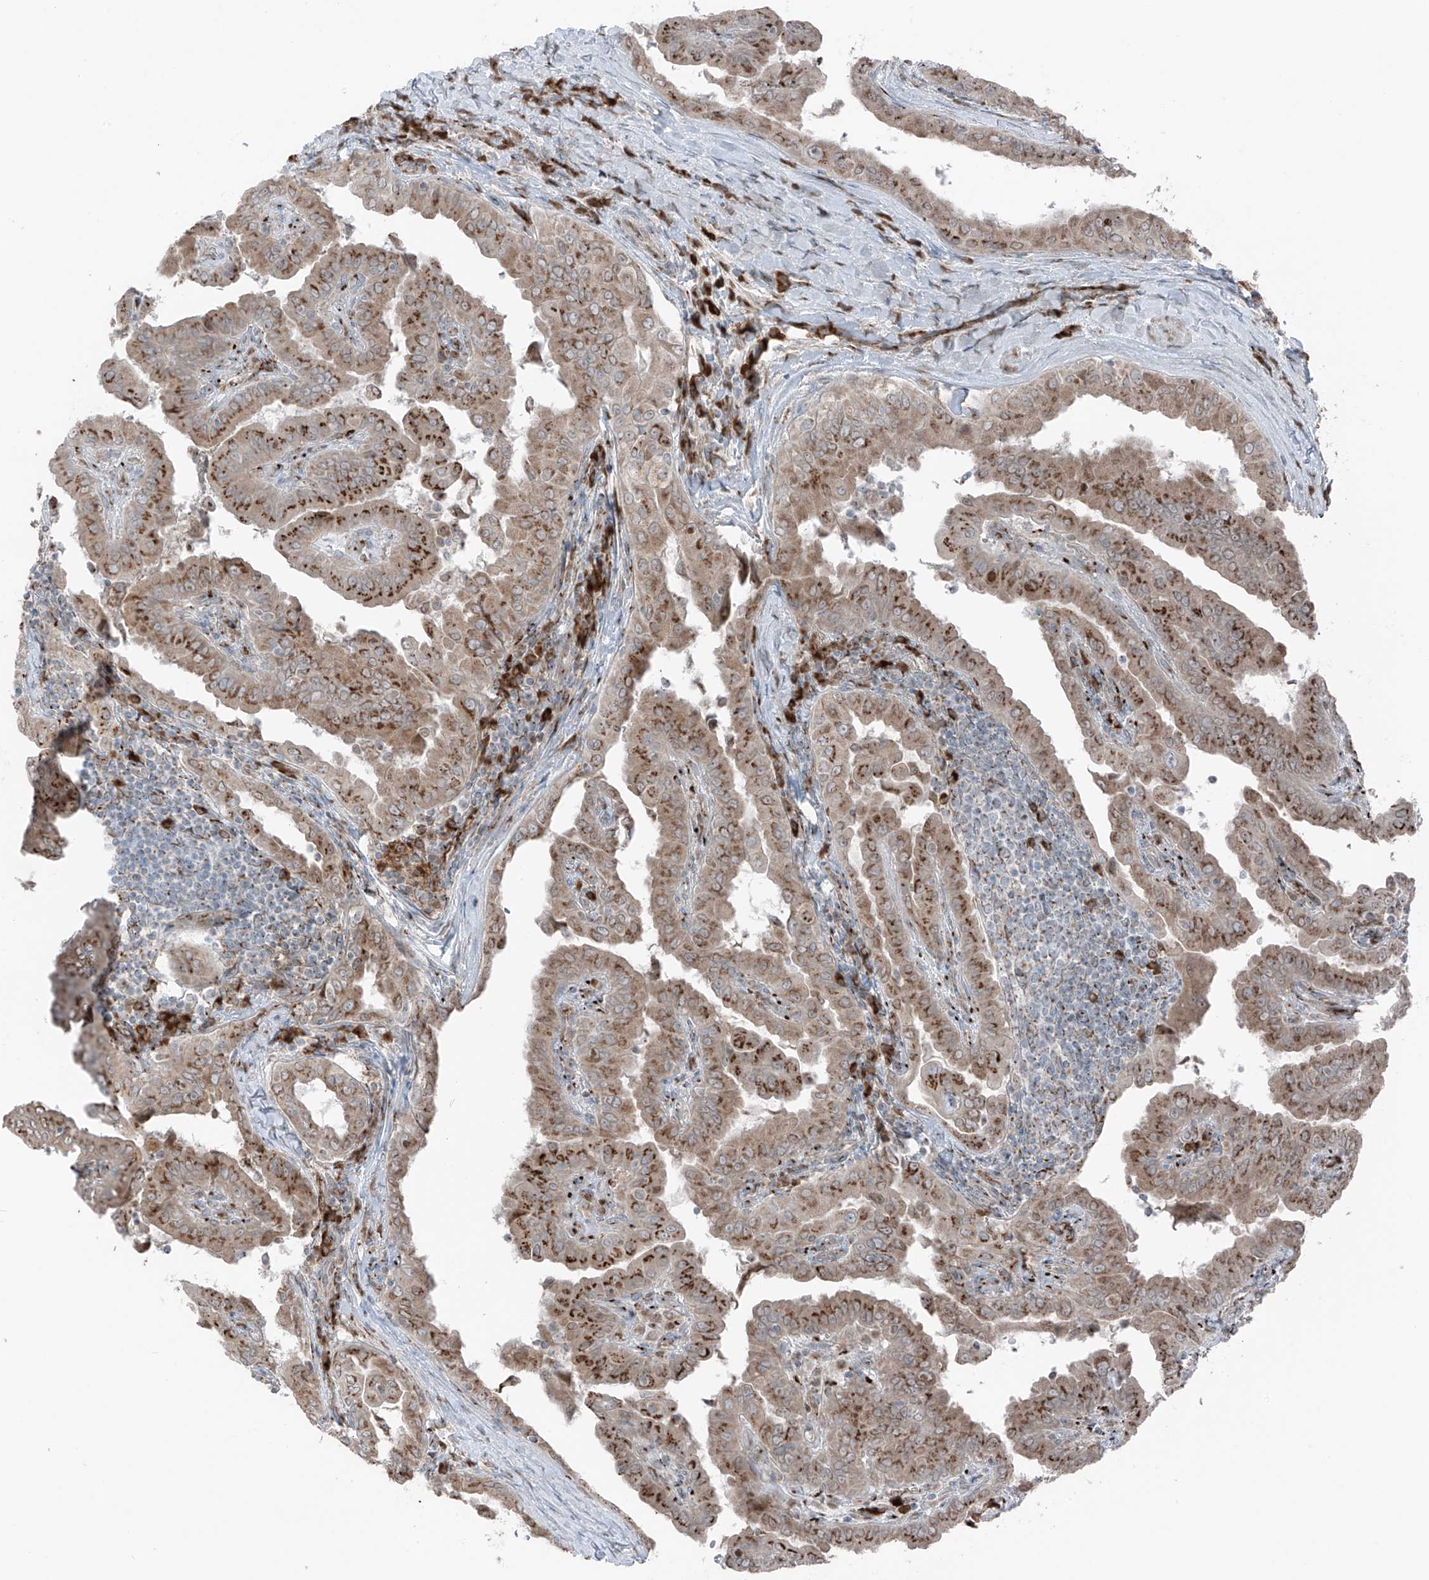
{"staining": {"intensity": "moderate", "quantity": ">75%", "location": "cytoplasmic/membranous"}, "tissue": "thyroid cancer", "cell_type": "Tumor cells", "image_type": "cancer", "snomed": [{"axis": "morphology", "description": "Papillary adenocarcinoma, NOS"}, {"axis": "topography", "description": "Thyroid gland"}], "caption": "Immunohistochemistry of human thyroid papillary adenocarcinoma displays medium levels of moderate cytoplasmic/membranous expression in about >75% of tumor cells.", "gene": "ERLEC1", "patient": {"sex": "male", "age": 33}}